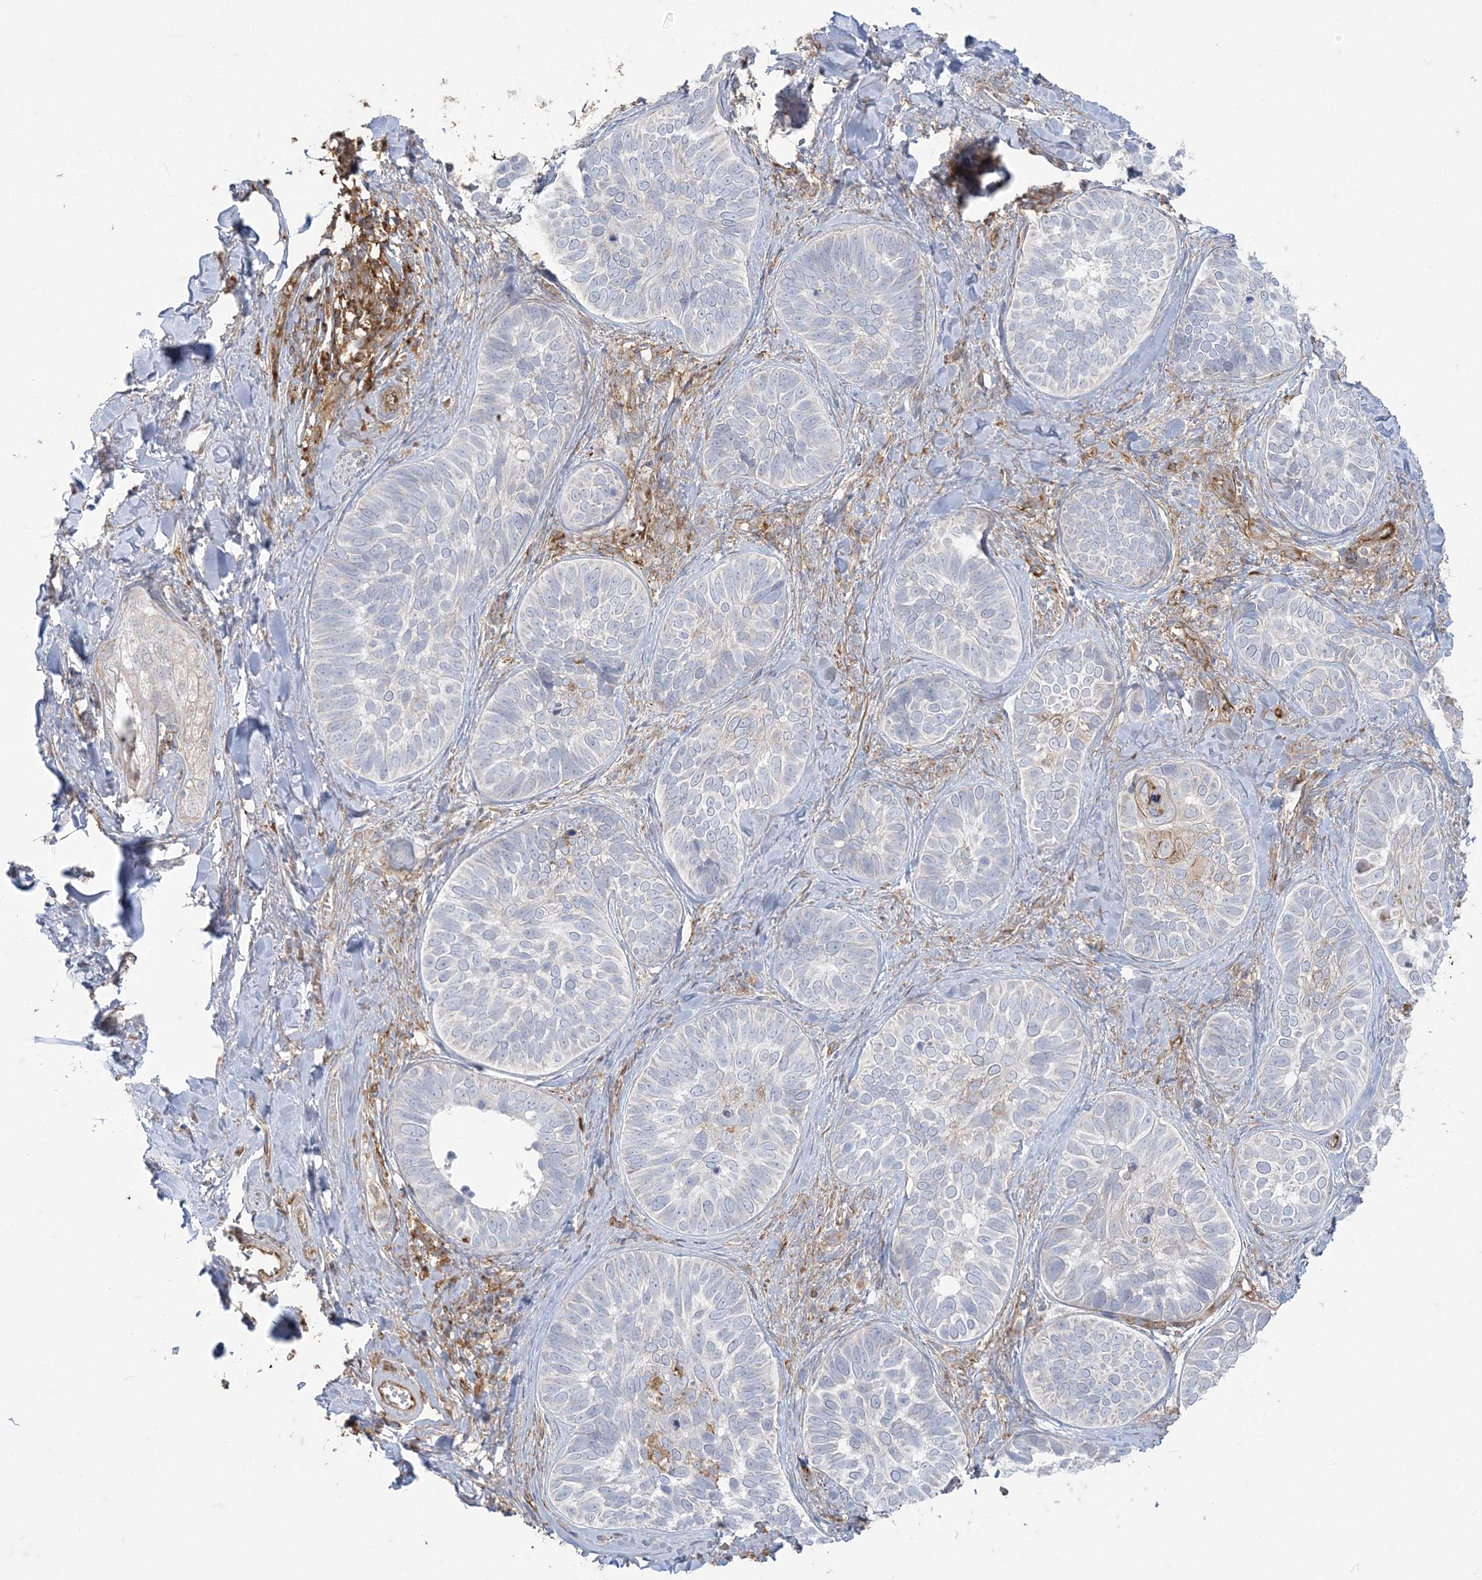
{"staining": {"intensity": "negative", "quantity": "none", "location": "none"}, "tissue": "skin cancer", "cell_type": "Tumor cells", "image_type": "cancer", "snomed": [{"axis": "morphology", "description": "Basal cell carcinoma"}, {"axis": "topography", "description": "Skin"}], "caption": "Photomicrograph shows no significant protein expression in tumor cells of basal cell carcinoma (skin). (DAB immunohistochemistry (IHC) with hematoxylin counter stain).", "gene": "DERL3", "patient": {"sex": "male", "age": 62}}